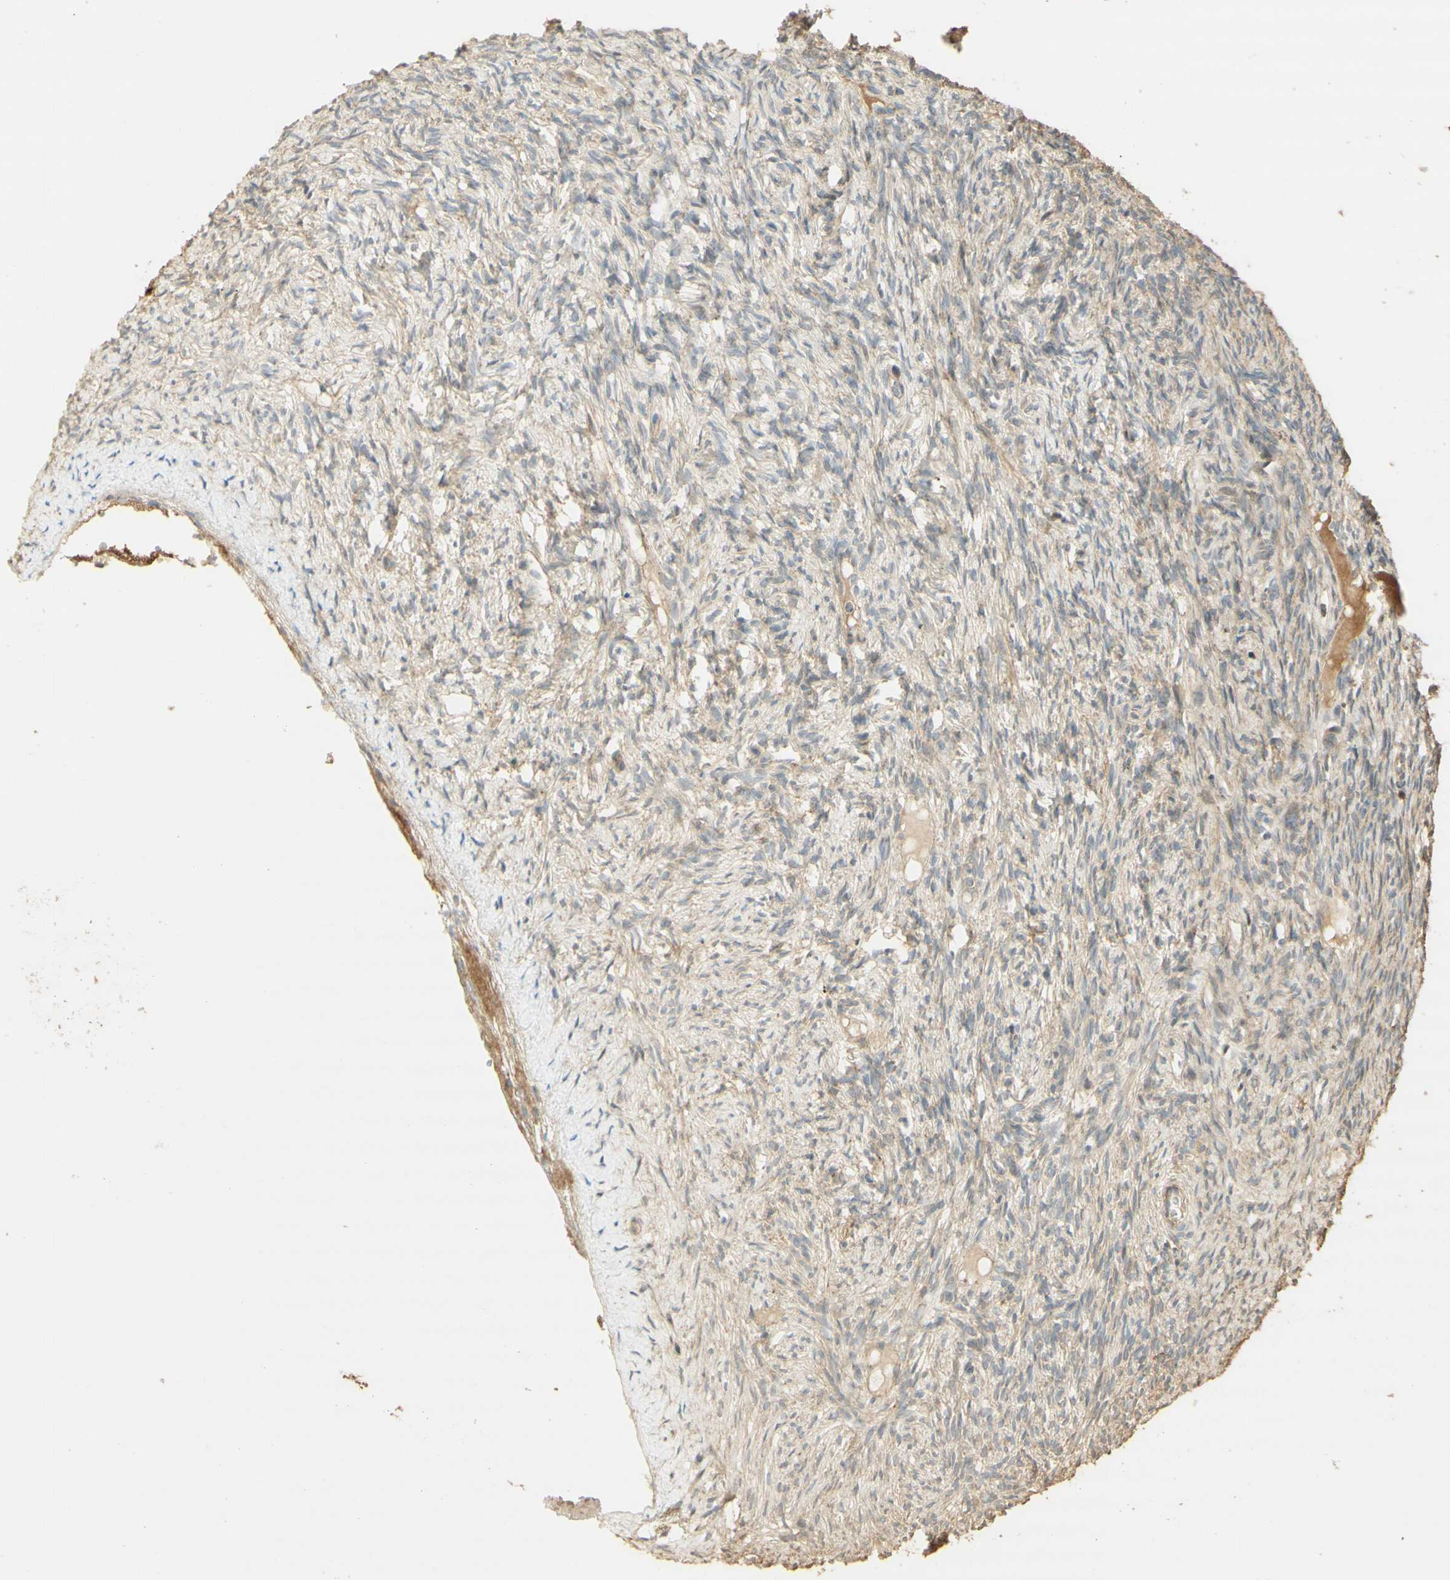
{"staining": {"intensity": "weak", "quantity": "<25%", "location": "cytoplasmic/membranous"}, "tissue": "ovary", "cell_type": "Ovarian stroma cells", "image_type": "normal", "snomed": [{"axis": "morphology", "description": "Normal tissue, NOS"}, {"axis": "topography", "description": "Ovary"}], "caption": "Immunohistochemical staining of unremarkable ovary reveals no significant positivity in ovarian stroma cells. (Immunohistochemistry (ihc), brightfield microscopy, high magnification).", "gene": "AGER", "patient": {"sex": "female", "age": 33}}